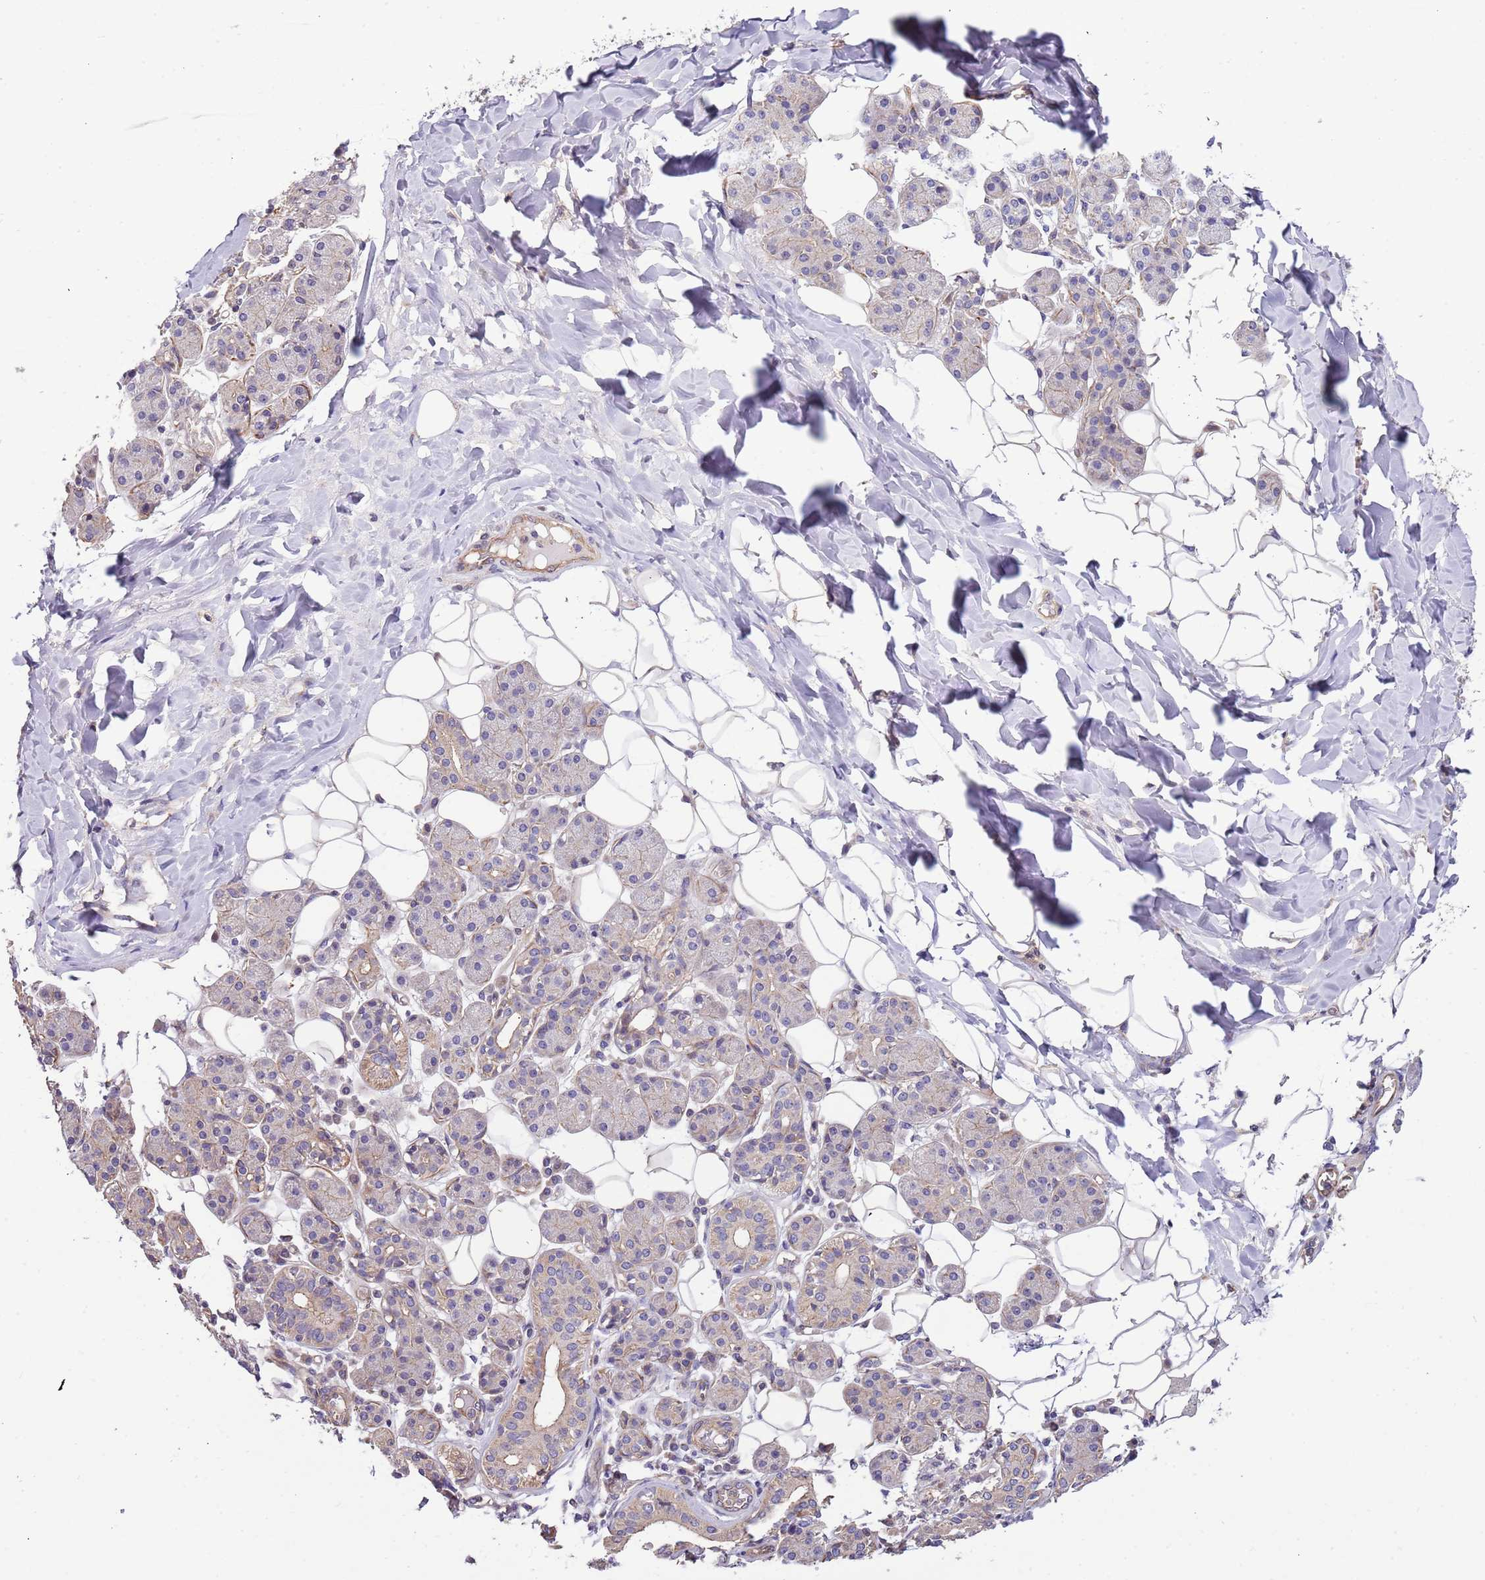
{"staining": {"intensity": "weak", "quantity": "<25%", "location": "cytoplasmic/membranous"}, "tissue": "salivary gland", "cell_type": "Glandular cells", "image_type": "normal", "snomed": [{"axis": "morphology", "description": "Normal tissue, NOS"}, {"axis": "topography", "description": "Salivary gland"}], "caption": "A high-resolution micrograph shows IHC staining of unremarkable salivary gland, which shows no significant expression in glandular cells.", "gene": "LAMB4", "patient": {"sex": "female", "age": 33}}